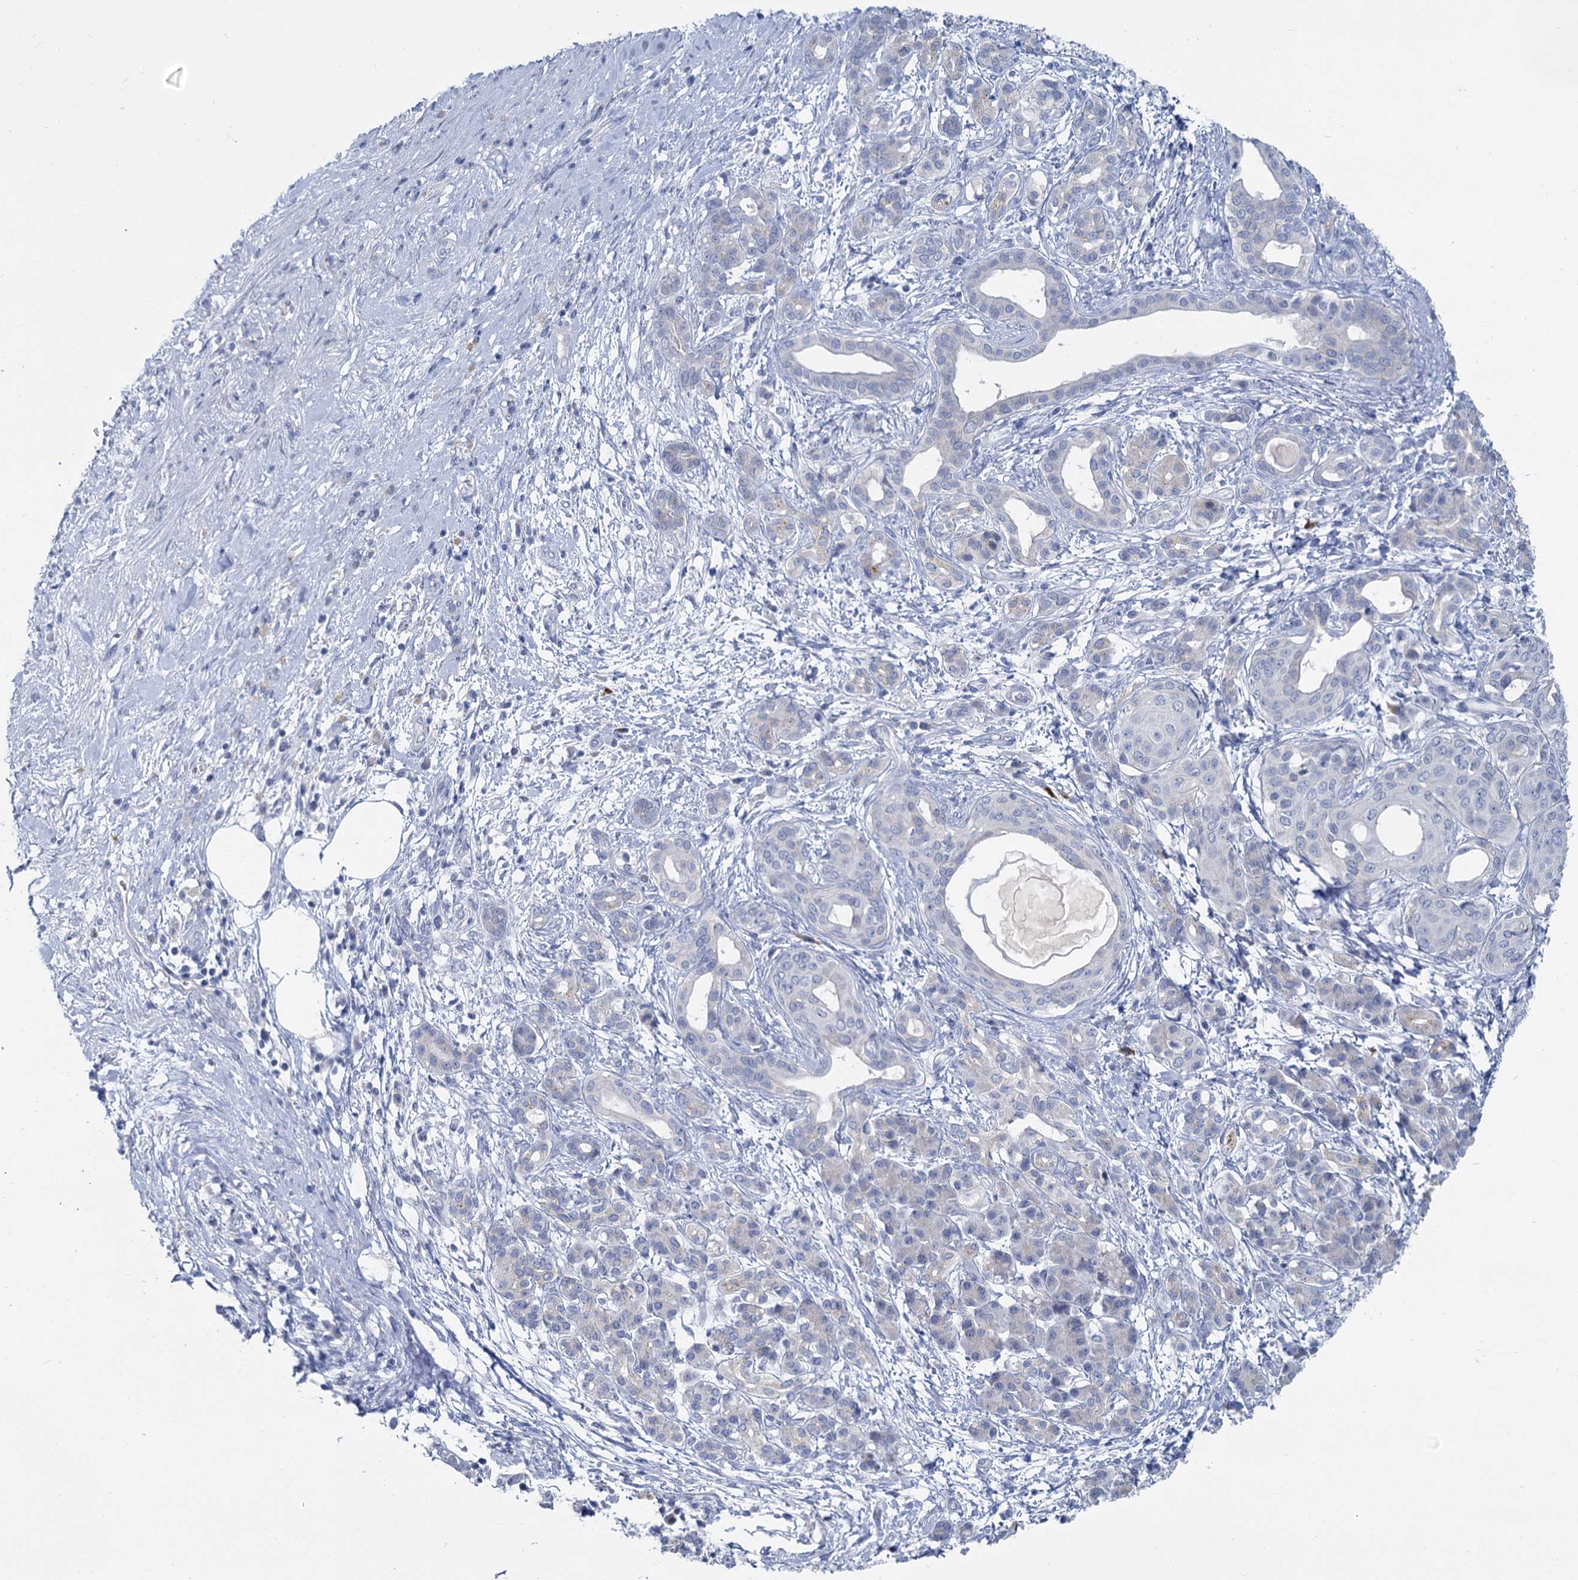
{"staining": {"intensity": "negative", "quantity": "none", "location": "none"}, "tissue": "pancreatic cancer", "cell_type": "Tumor cells", "image_type": "cancer", "snomed": [{"axis": "morphology", "description": "Adenocarcinoma, NOS"}, {"axis": "topography", "description": "Pancreas"}], "caption": "A micrograph of human pancreatic cancer (adenocarcinoma) is negative for staining in tumor cells.", "gene": "ACRBP", "patient": {"sex": "female", "age": 55}}